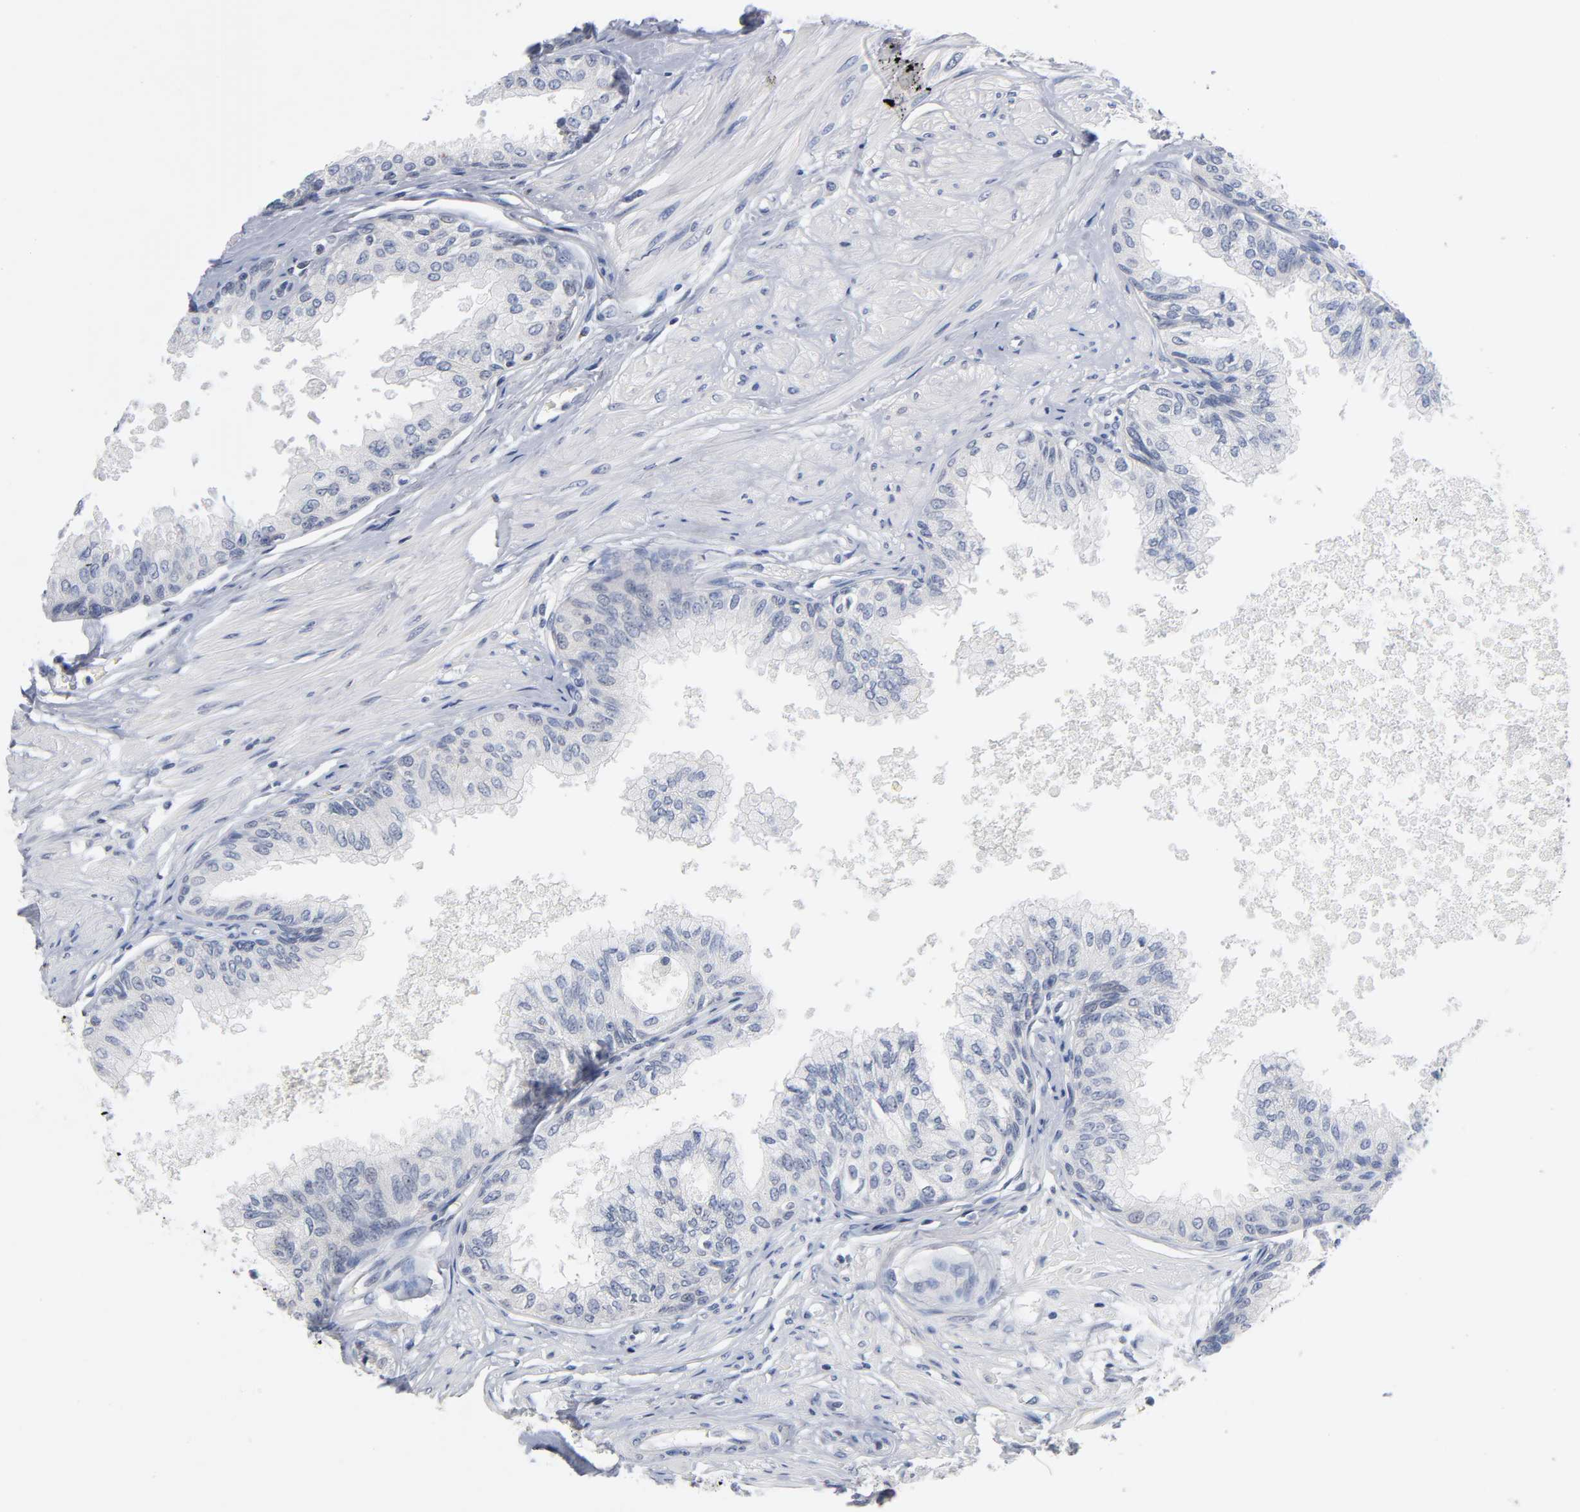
{"staining": {"intensity": "negative", "quantity": "none", "location": "none"}, "tissue": "prostate", "cell_type": "Glandular cells", "image_type": "normal", "snomed": [{"axis": "morphology", "description": "Normal tissue, NOS"}, {"axis": "topography", "description": "Prostate"}, {"axis": "topography", "description": "Seminal veicle"}], "caption": "Prostate stained for a protein using immunohistochemistry (IHC) demonstrates no staining glandular cells.", "gene": "NFATC1", "patient": {"sex": "male", "age": 60}}